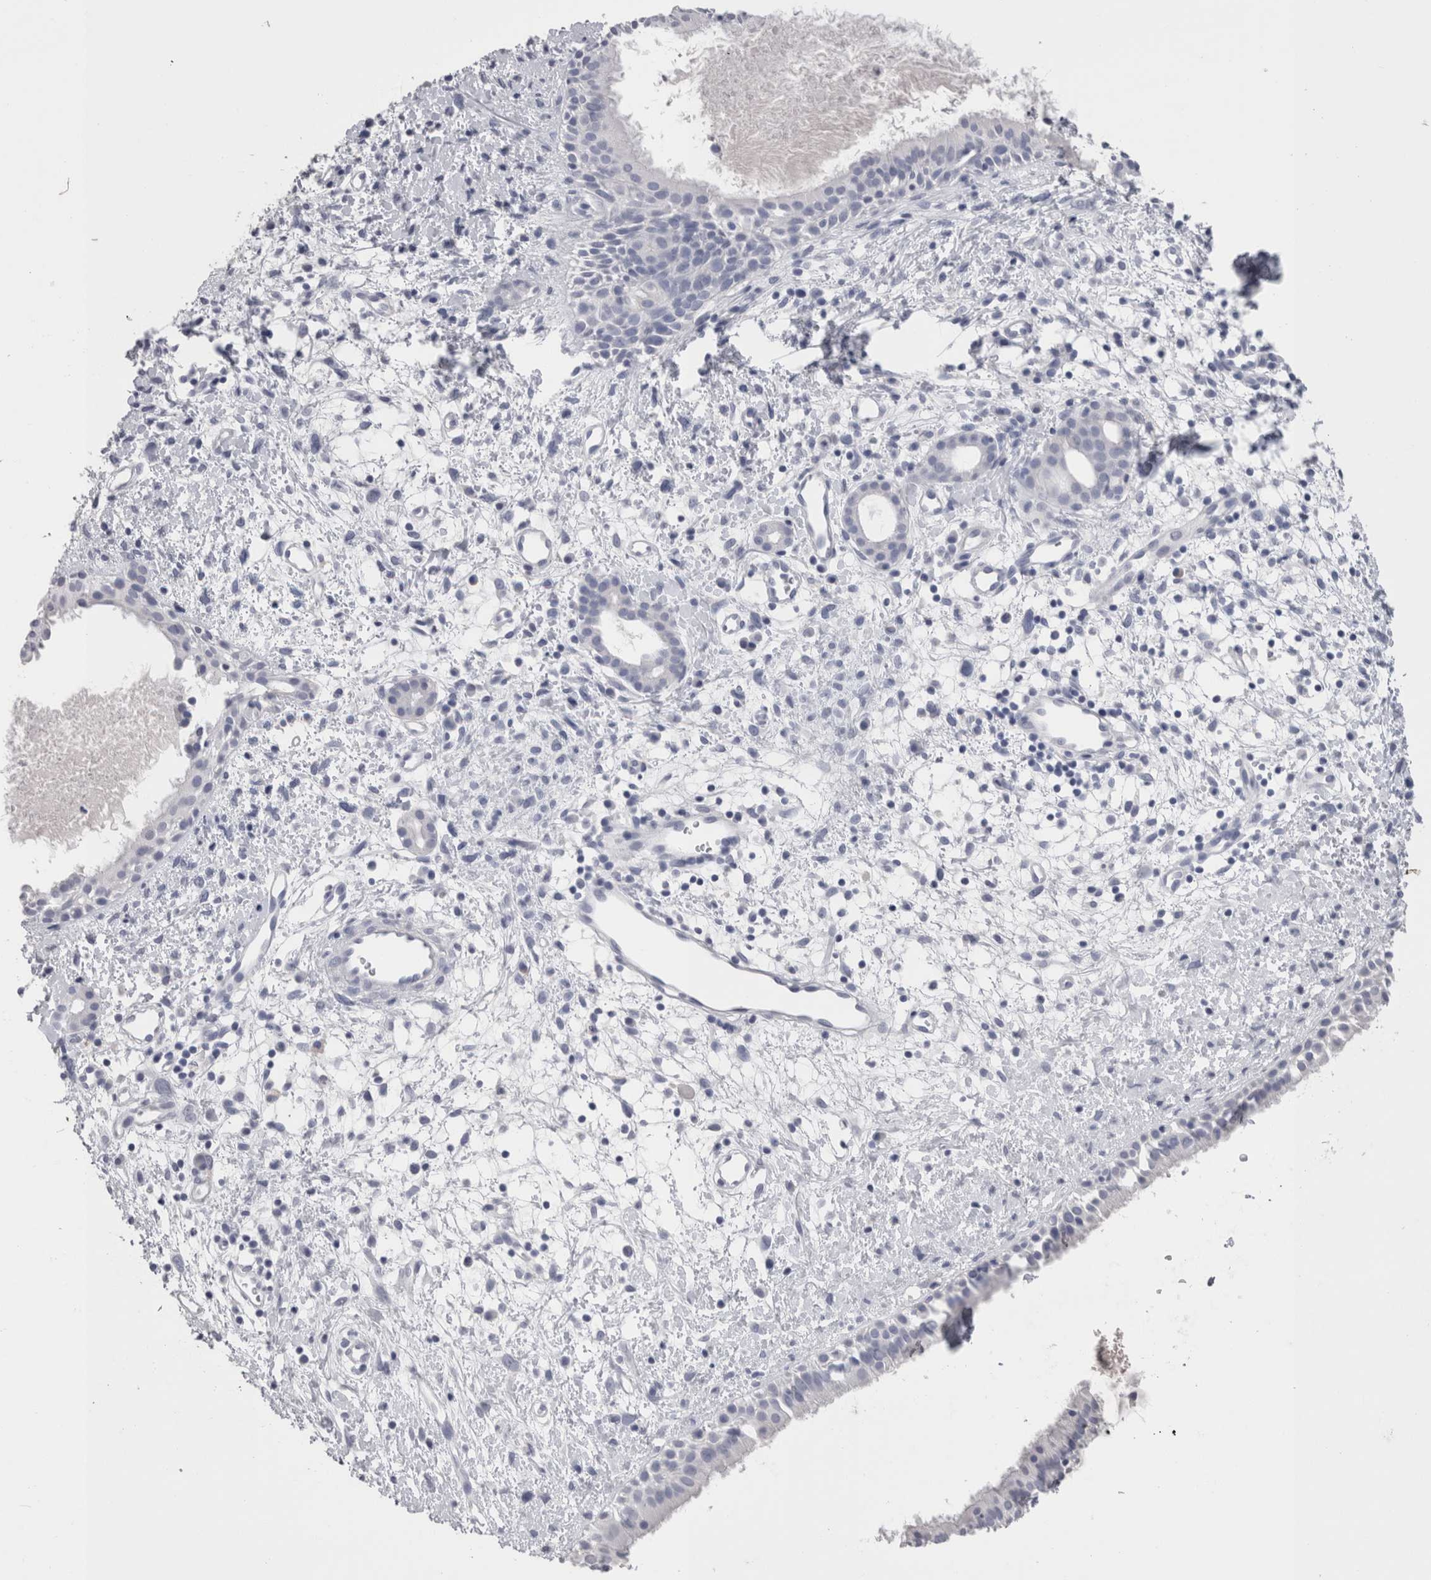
{"staining": {"intensity": "negative", "quantity": "none", "location": "none"}, "tissue": "nasopharynx", "cell_type": "Respiratory epithelial cells", "image_type": "normal", "snomed": [{"axis": "morphology", "description": "Normal tissue, NOS"}, {"axis": "topography", "description": "Nasopharynx"}], "caption": "An immunohistochemistry (IHC) photomicrograph of benign nasopharynx is shown. There is no staining in respiratory epithelial cells of nasopharynx.", "gene": "CA8", "patient": {"sex": "male", "age": 22}}